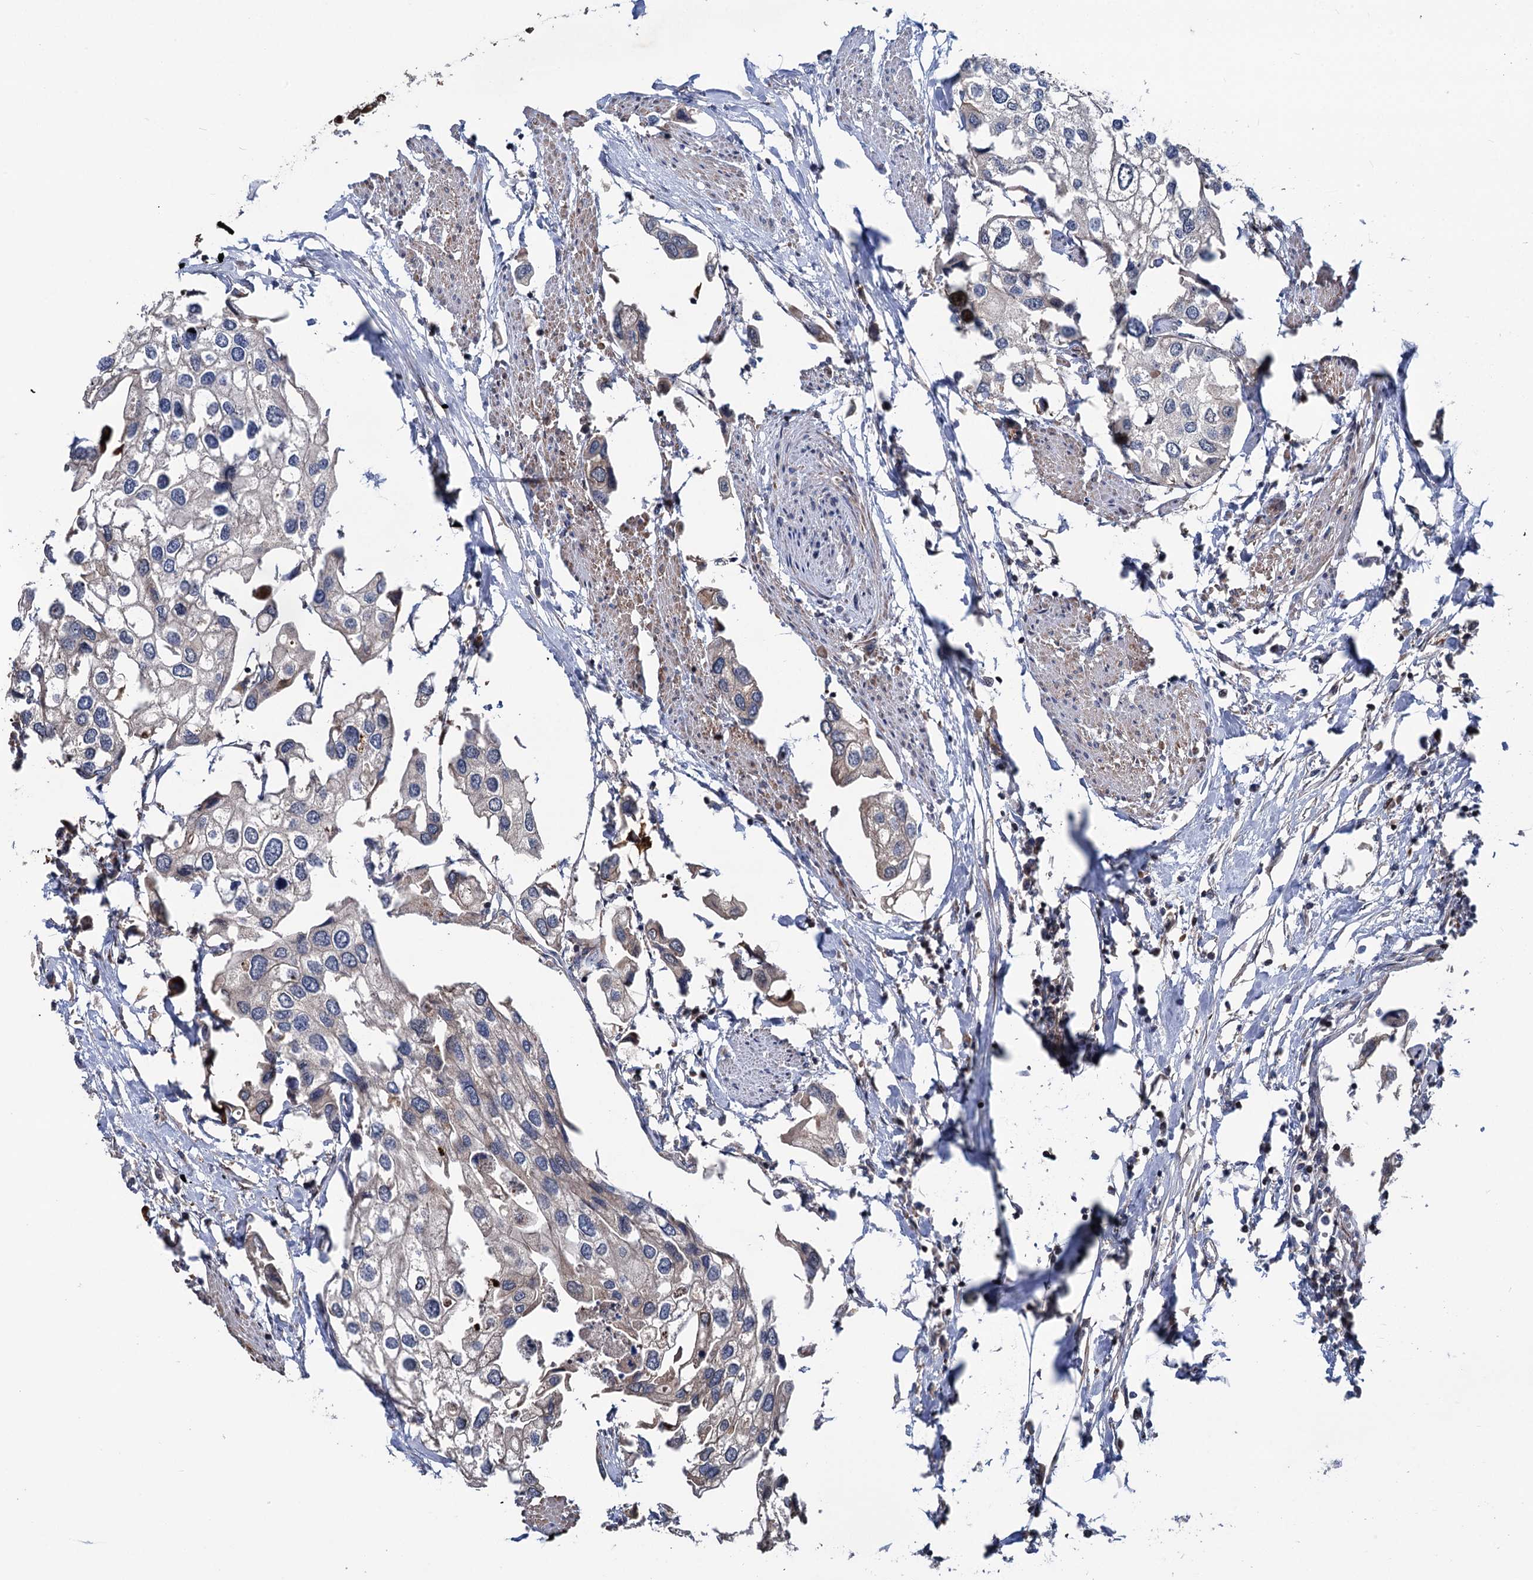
{"staining": {"intensity": "negative", "quantity": "none", "location": "none"}, "tissue": "urothelial cancer", "cell_type": "Tumor cells", "image_type": "cancer", "snomed": [{"axis": "morphology", "description": "Urothelial carcinoma, High grade"}, {"axis": "topography", "description": "Urinary bladder"}], "caption": "High magnification brightfield microscopy of high-grade urothelial carcinoma stained with DAB (brown) and counterstained with hematoxylin (blue): tumor cells show no significant staining. Brightfield microscopy of immunohistochemistry stained with DAB (brown) and hematoxylin (blue), captured at high magnification.", "gene": "UBR1", "patient": {"sex": "male", "age": 64}}